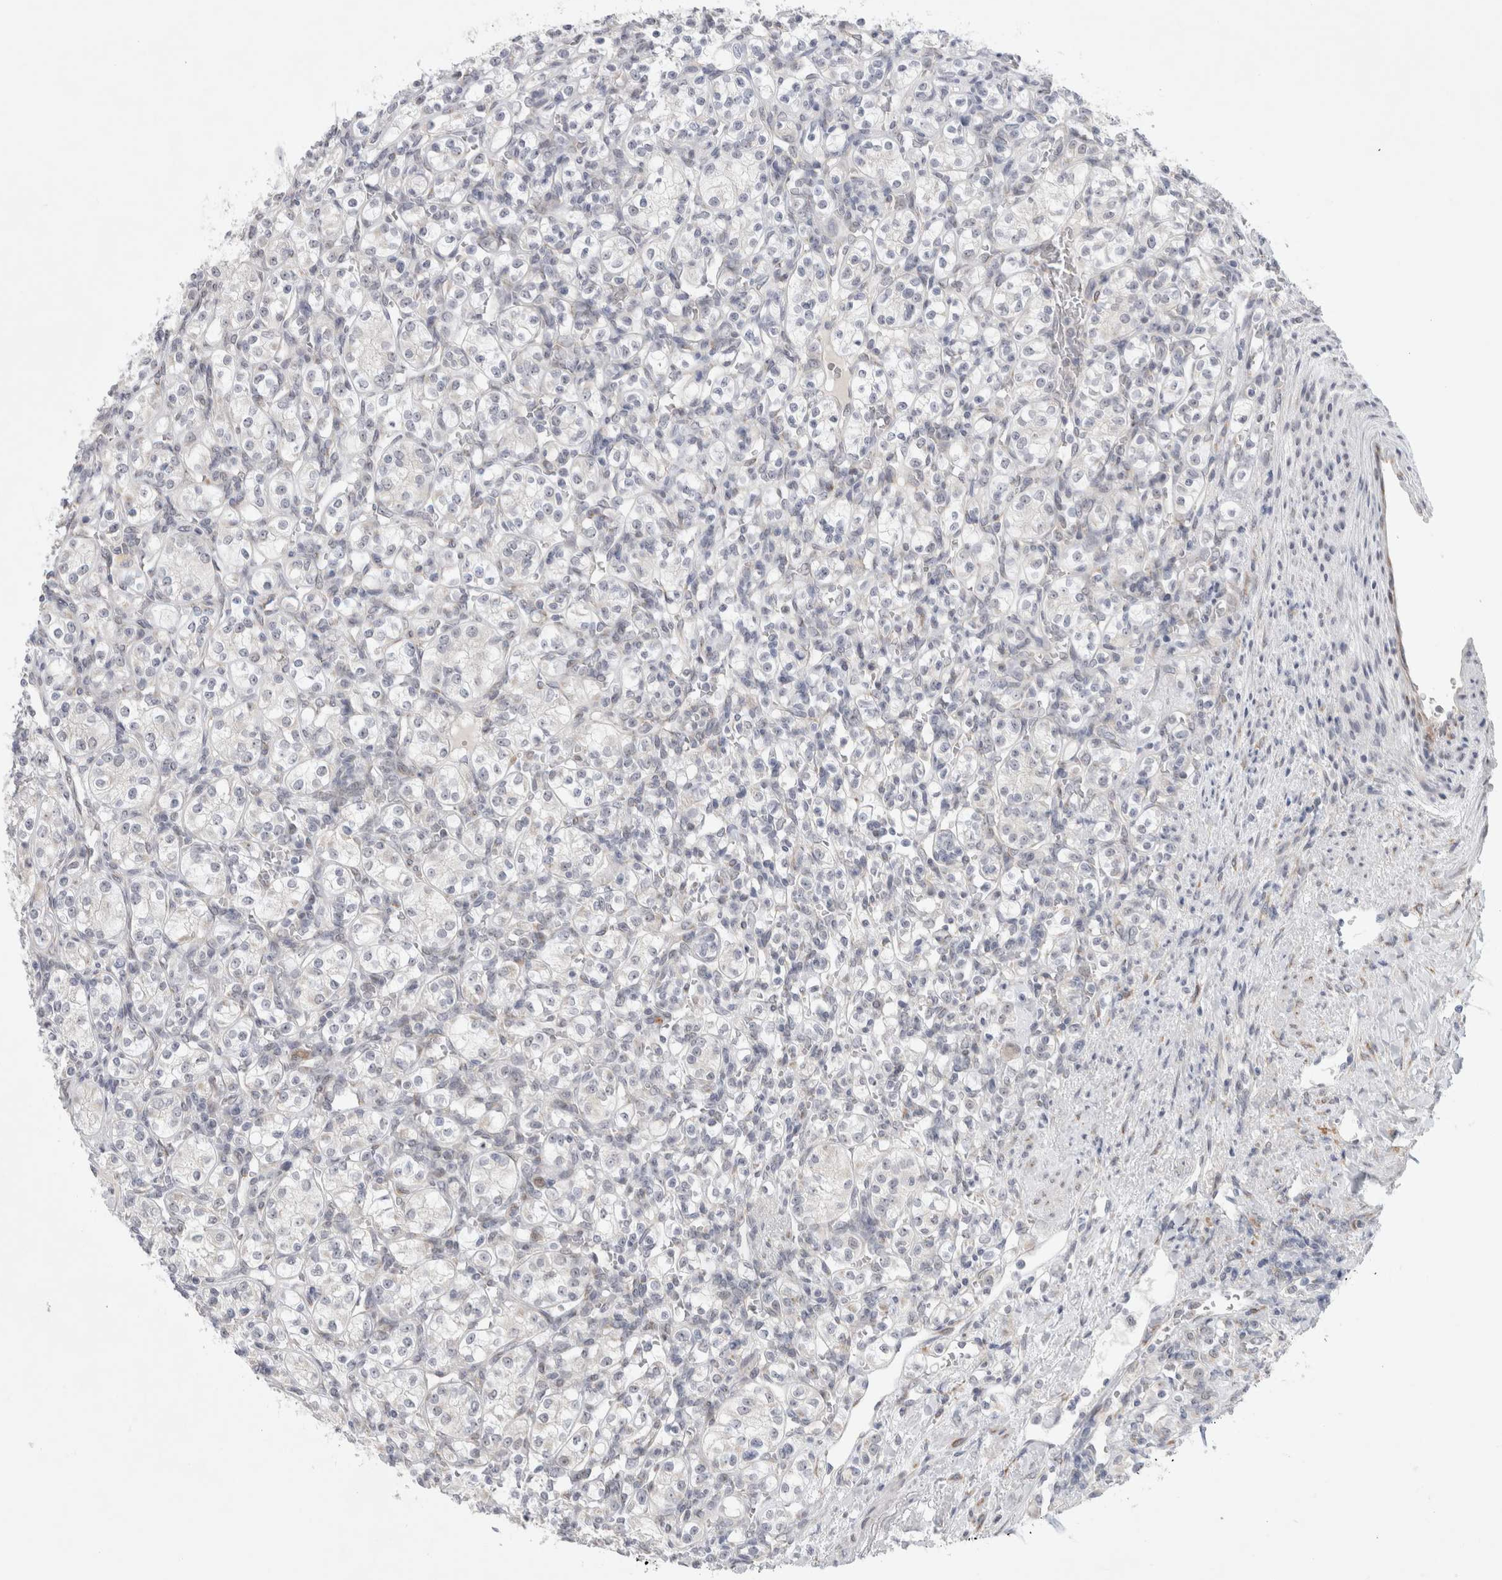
{"staining": {"intensity": "negative", "quantity": "none", "location": "none"}, "tissue": "renal cancer", "cell_type": "Tumor cells", "image_type": "cancer", "snomed": [{"axis": "morphology", "description": "Adenocarcinoma, NOS"}, {"axis": "topography", "description": "Kidney"}], "caption": "There is no significant positivity in tumor cells of adenocarcinoma (renal).", "gene": "TRMT1L", "patient": {"sex": "male", "age": 77}}